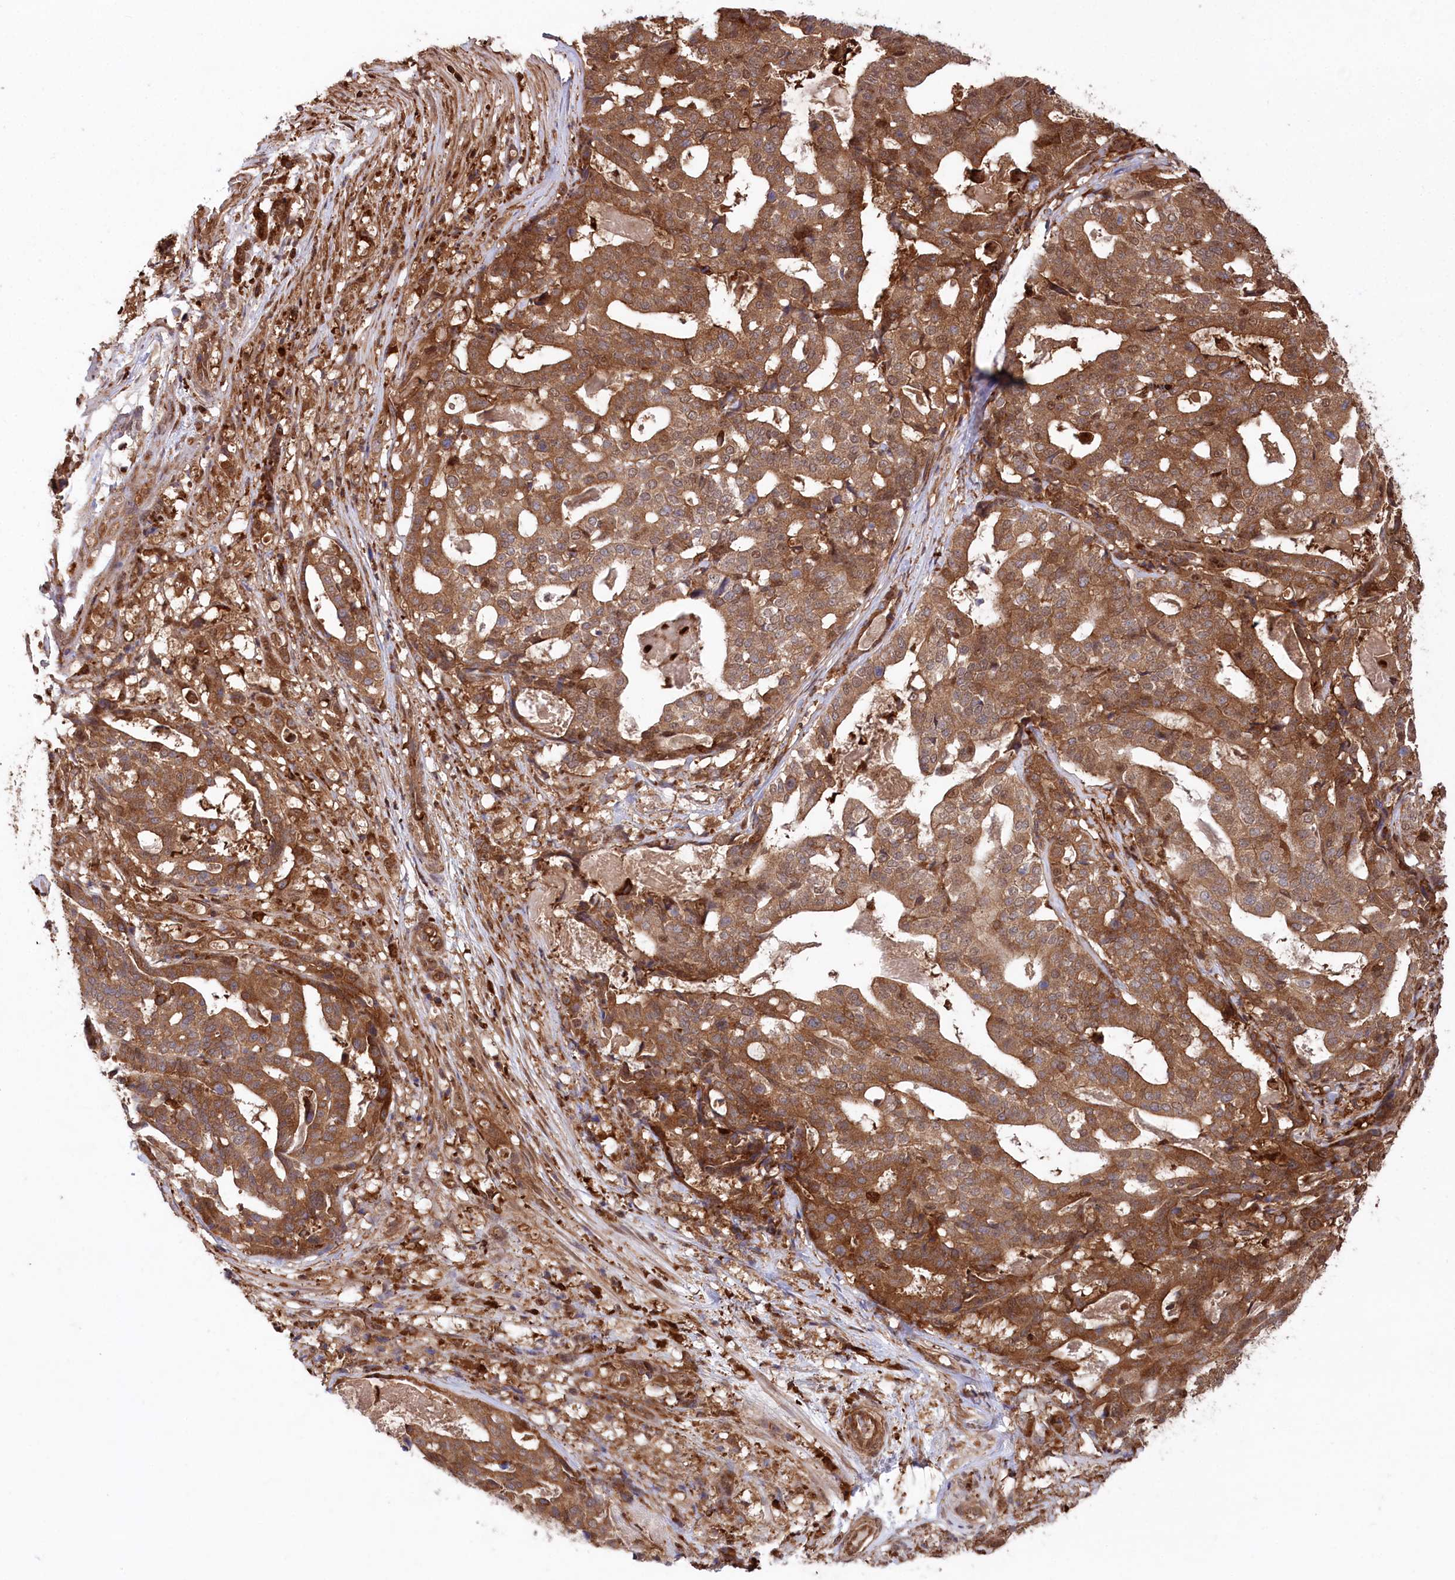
{"staining": {"intensity": "moderate", "quantity": ">75%", "location": "cytoplasmic/membranous"}, "tissue": "stomach cancer", "cell_type": "Tumor cells", "image_type": "cancer", "snomed": [{"axis": "morphology", "description": "Adenocarcinoma, NOS"}, {"axis": "topography", "description": "Stomach"}], "caption": "Immunohistochemical staining of stomach adenocarcinoma shows medium levels of moderate cytoplasmic/membranous protein positivity in about >75% of tumor cells.", "gene": "LSG1", "patient": {"sex": "male", "age": 48}}